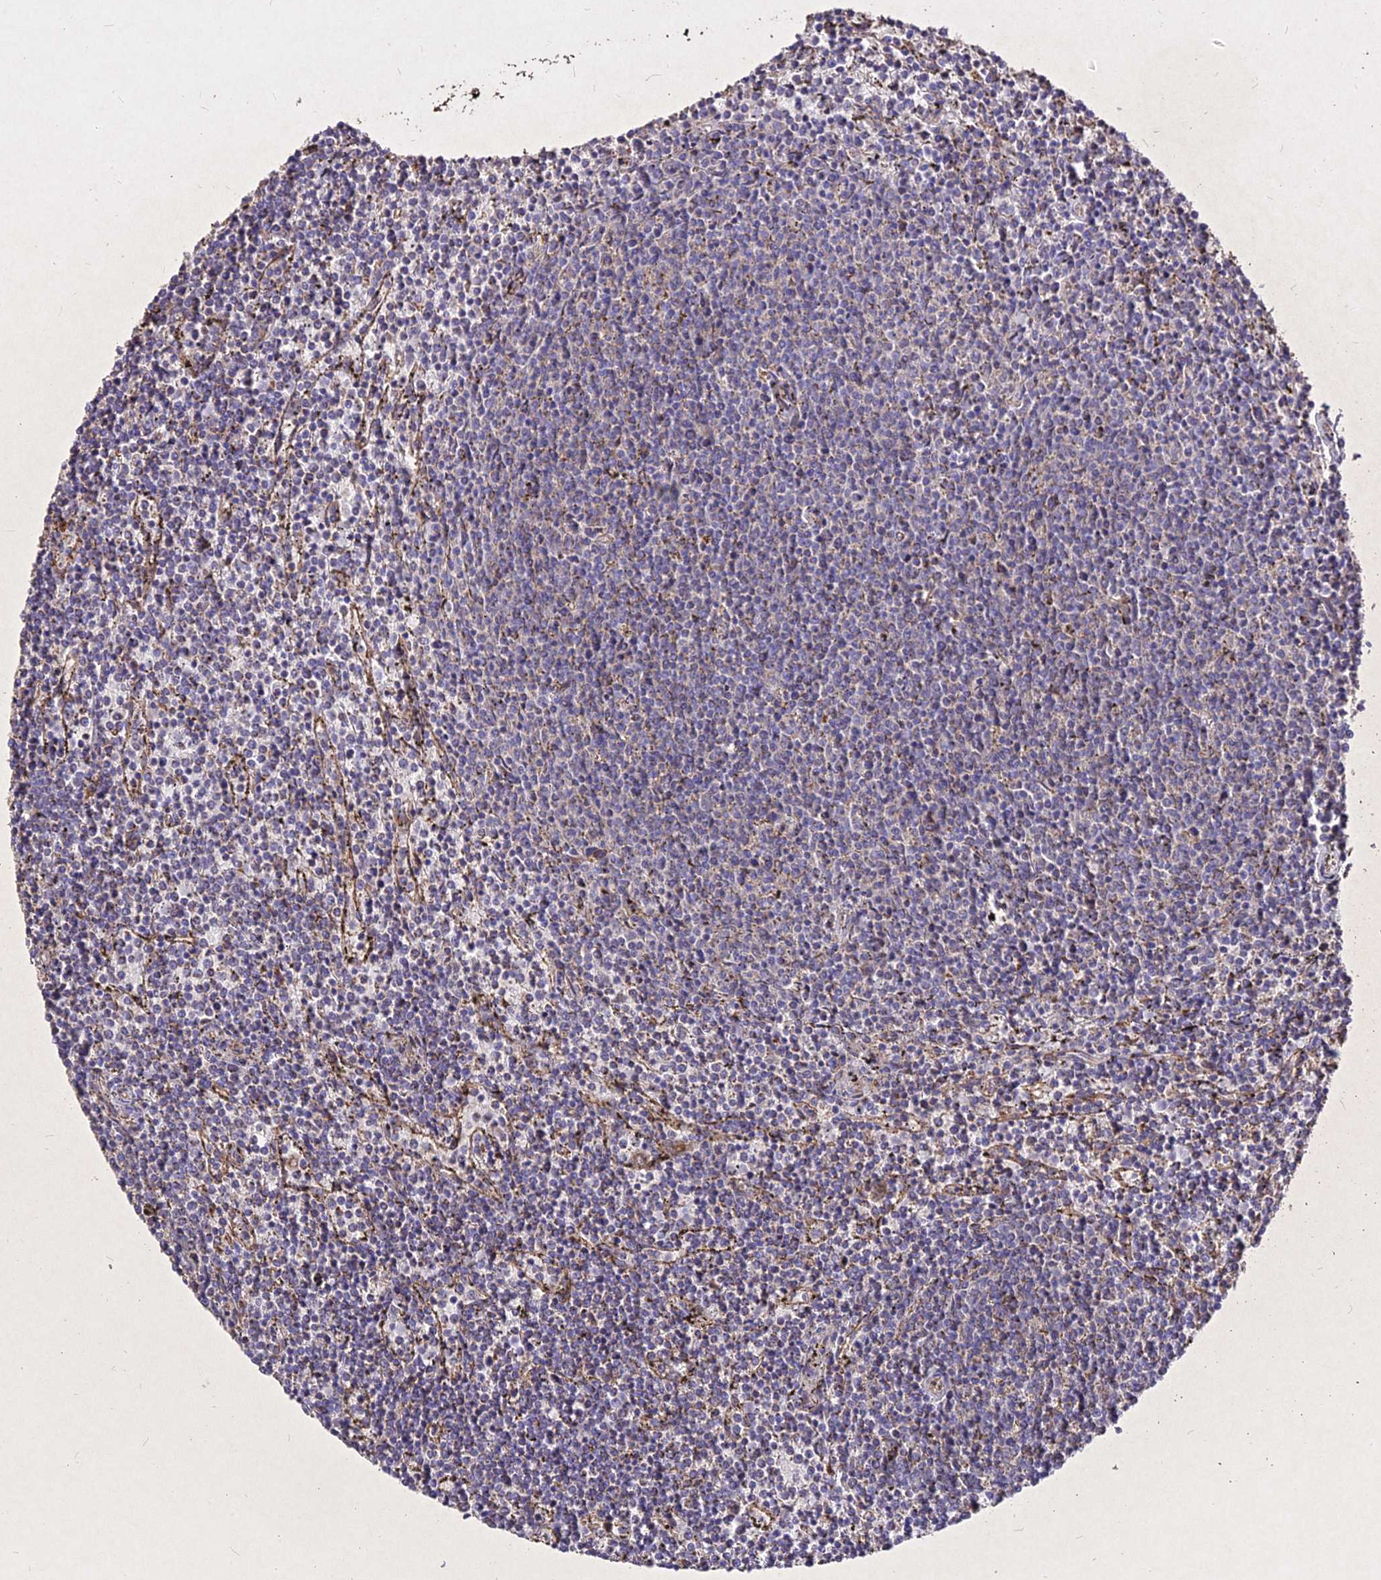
{"staining": {"intensity": "negative", "quantity": "none", "location": "none"}, "tissue": "lymphoma", "cell_type": "Tumor cells", "image_type": "cancer", "snomed": [{"axis": "morphology", "description": "Malignant lymphoma, non-Hodgkin's type, Low grade"}, {"axis": "topography", "description": "Spleen"}], "caption": "Immunohistochemistry of lymphoma exhibits no expression in tumor cells.", "gene": "SKA1", "patient": {"sex": "female", "age": 50}}